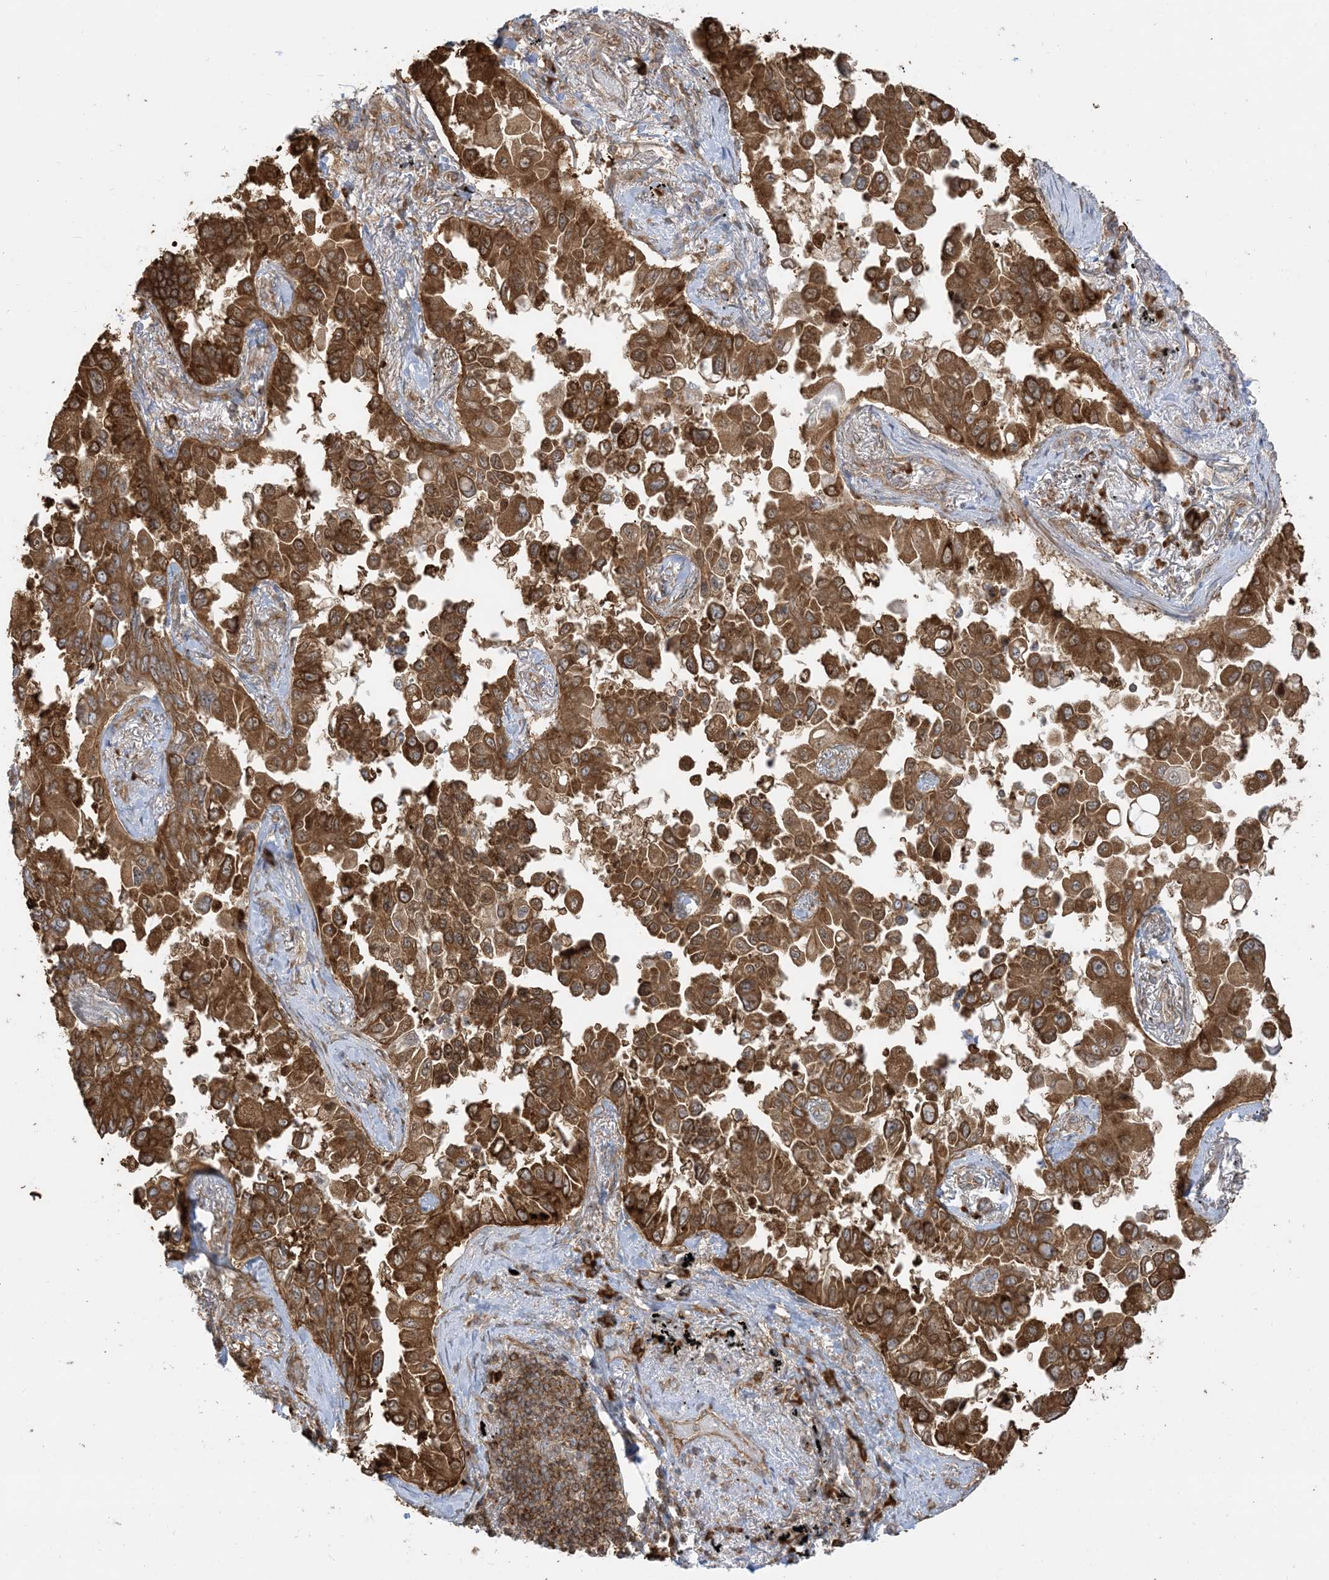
{"staining": {"intensity": "strong", "quantity": ">75%", "location": "cytoplasmic/membranous,nuclear"}, "tissue": "lung cancer", "cell_type": "Tumor cells", "image_type": "cancer", "snomed": [{"axis": "morphology", "description": "Adenocarcinoma, NOS"}, {"axis": "topography", "description": "Lung"}], "caption": "This is a histology image of IHC staining of lung cancer, which shows strong expression in the cytoplasmic/membranous and nuclear of tumor cells.", "gene": "SRP72", "patient": {"sex": "female", "age": 67}}